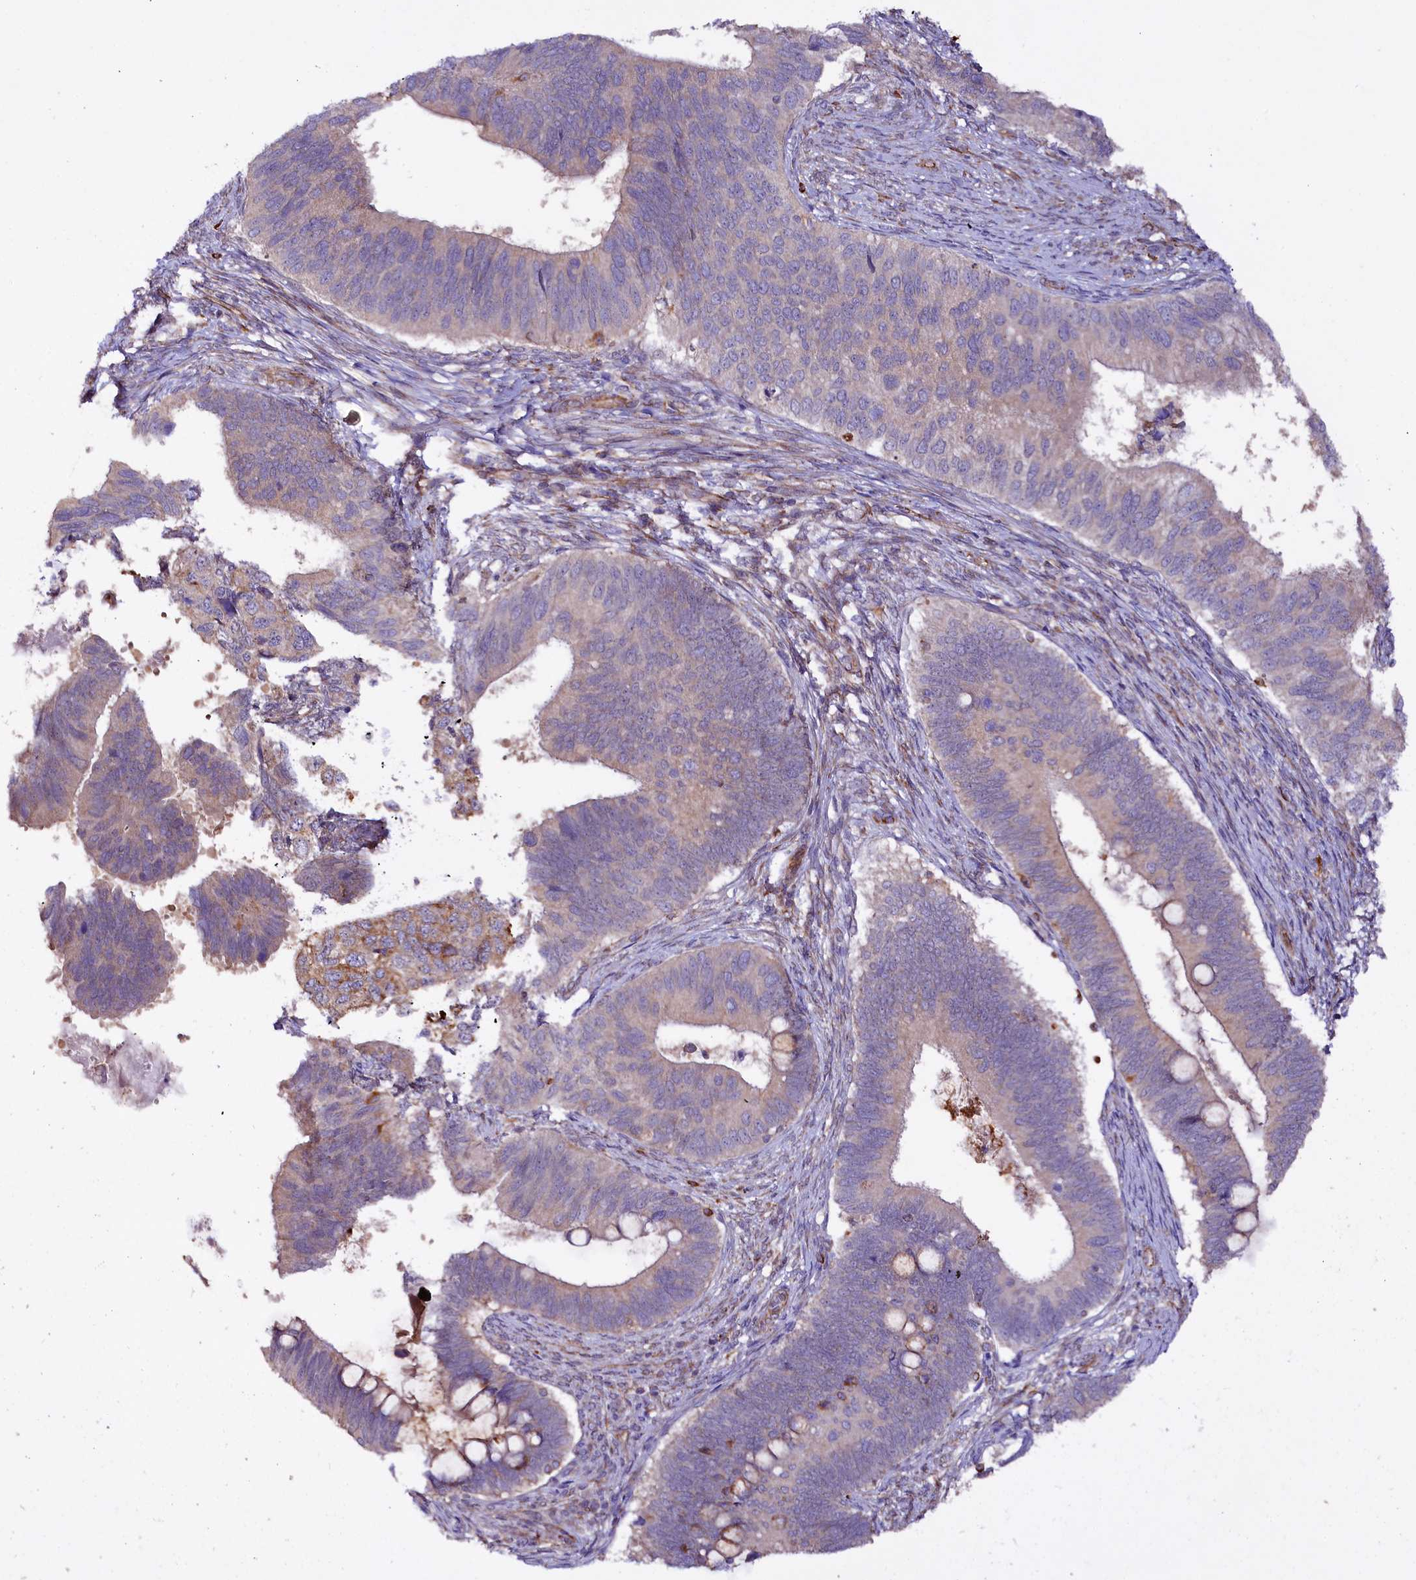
{"staining": {"intensity": "weak", "quantity": "<25%", "location": "cytoplasmic/membranous"}, "tissue": "cervical cancer", "cell_type": "Tumor cells", "image_type": "cancer", "snomed": [{"axis": "morphology", "description": "Adenocarcinoma, NOS"}, {"axis": "topography", "description": "Cervix"}], "caption": "Immunohistochemistry (IHC) of adenocarcinoma (cervical) demonstrates no positivity in tumor cells. (Immunohistochemistry (IHC), brightfield microscopy, high magnification).", "gene": "TTC12", "patient": {"sex": "female", "age": 42}}